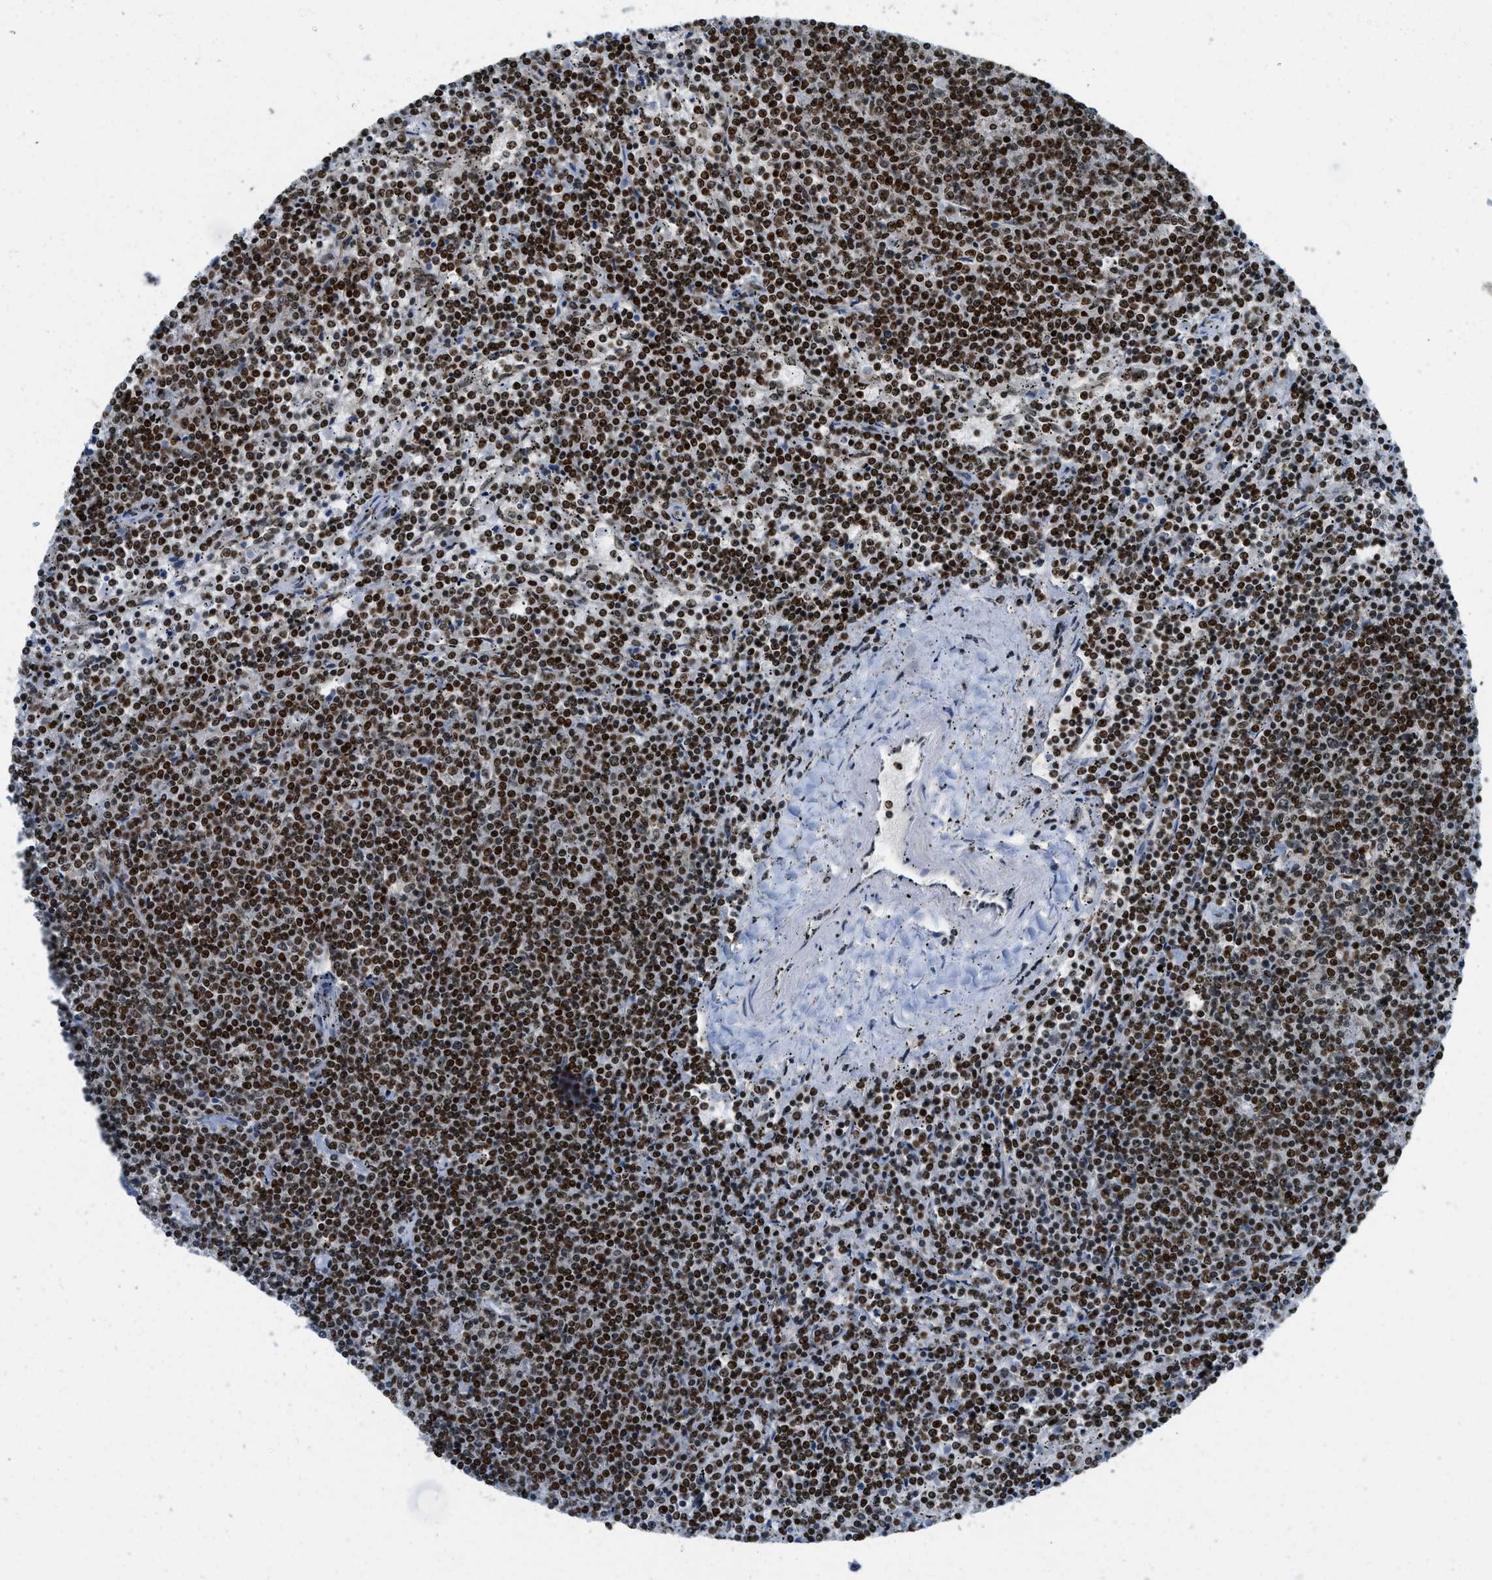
{"staining": {"intensity": "strong", "quantity": ">75%", "location": "nuclear"}, "tissue": "lymphoma", "cell_type": "Tumor cells", "image_type": "cancer", "snomed": [{"axis": "morphology", "description": "Malignant lymphoma, non-Hodgkin's type, Low grade"}, {"axis": "topography", "description": "Spleen"}], "caption": "There is high levels of strong nuclear positivity in tumor cells of malignant lymphoma, non-Hodgkin's type (low-grade), as demonstrated by immunohistochemical staining (brown color).", "gene": "URB1", "patient": {"sex": "female", "age": 50}}